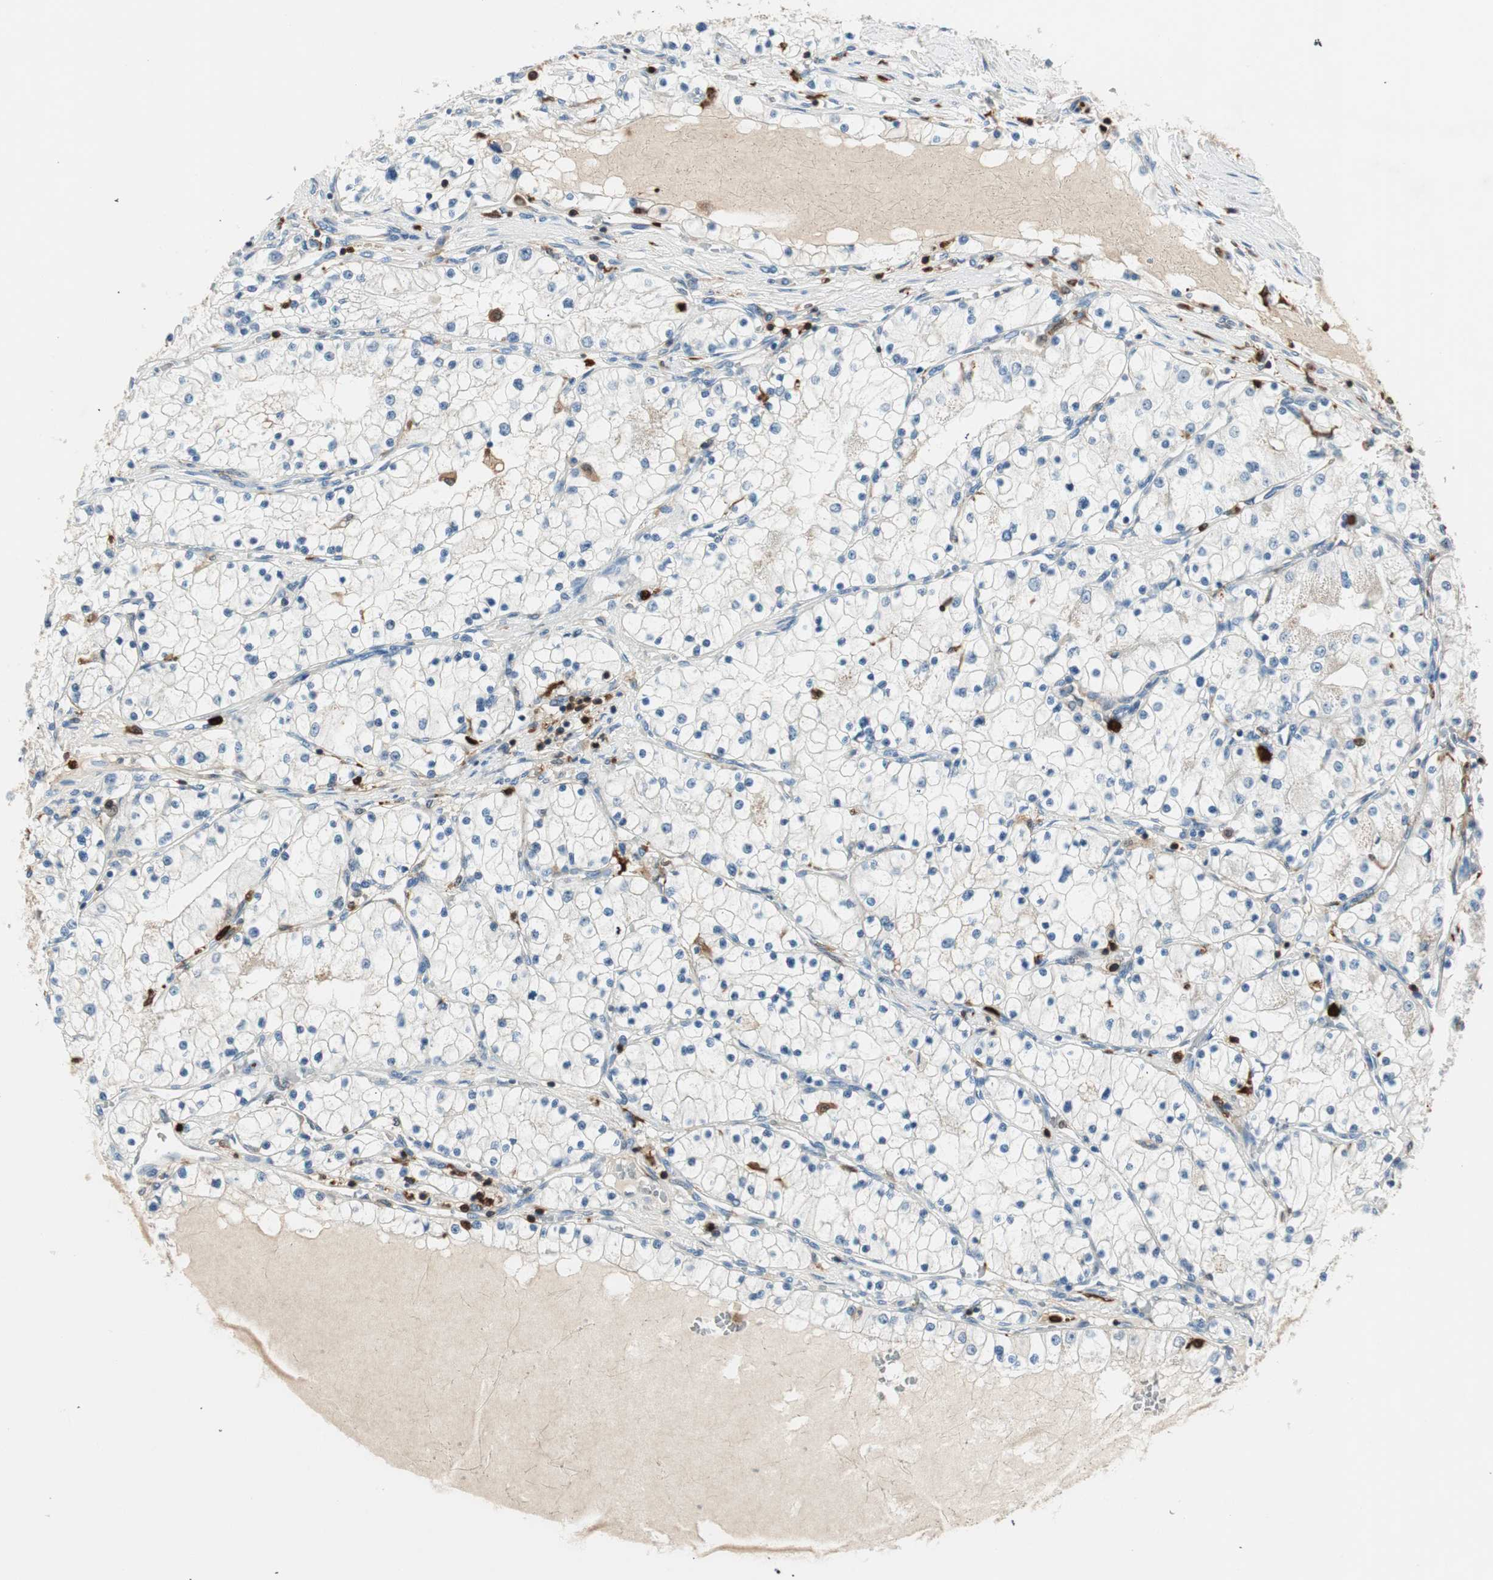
{"staining": {"intensity": "negative", "quantity": "none", "location": "none"}, "tissue": "renal cancer", "cell_type": "Tumor cells", "image_type": "cancer", "snomed": [{"axis": "morphology", "description": "Adenocarcinoma, NOS"}, {"axis": "topography", "description": "Kidney"}], "caption": "Immunohistochemistry (IHC) photomicrograph of human adenocarcinoma (renal) stained for a protein (brown), which exhibits no positivity in tumor cells.", "gene": "COTL1", "patient": {"sex": "male", "age": 68}}